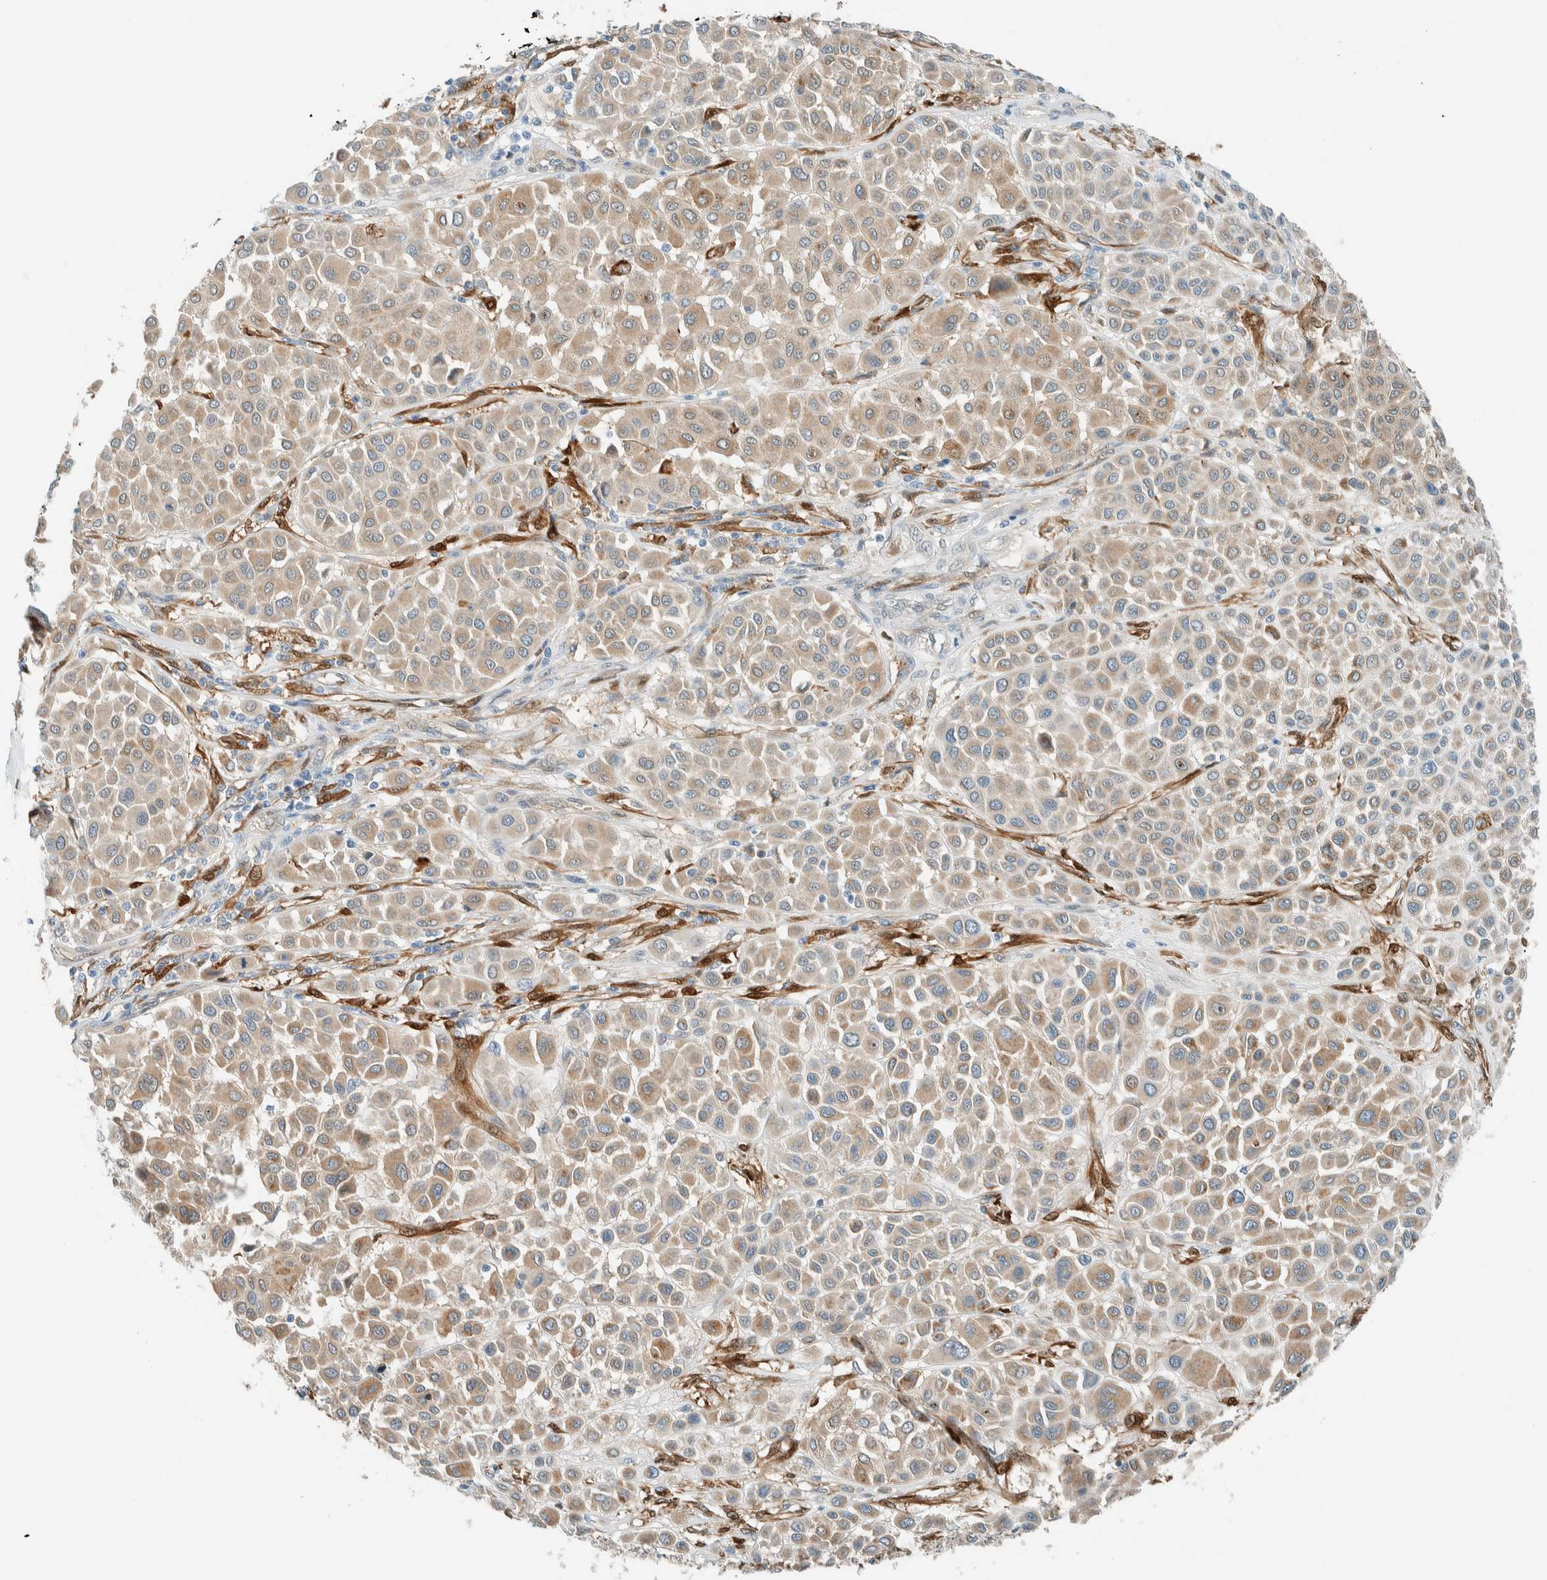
{"staining": {"intensity": "weak", "quantity": ">75%", "location": "cytoplasmic/membranous"}, "tissue": "melanoma", "cell_type": "Tumor cells", "image_type": "cancer", "snomed": [{"axis": "morphology", "description": "Malignant melanoma, Metastatic site"}, {"axis": "topography", "description": "Soft tissue"}], "caption": "About >75% of tumor cells in malignant melanoma (metastatic site) show weak cytoplasmic/membranous protein staining as visualized by brown immunohistochemical staining.", "gene": "NXN", "patient": {"sex": "male", "age": 41}}